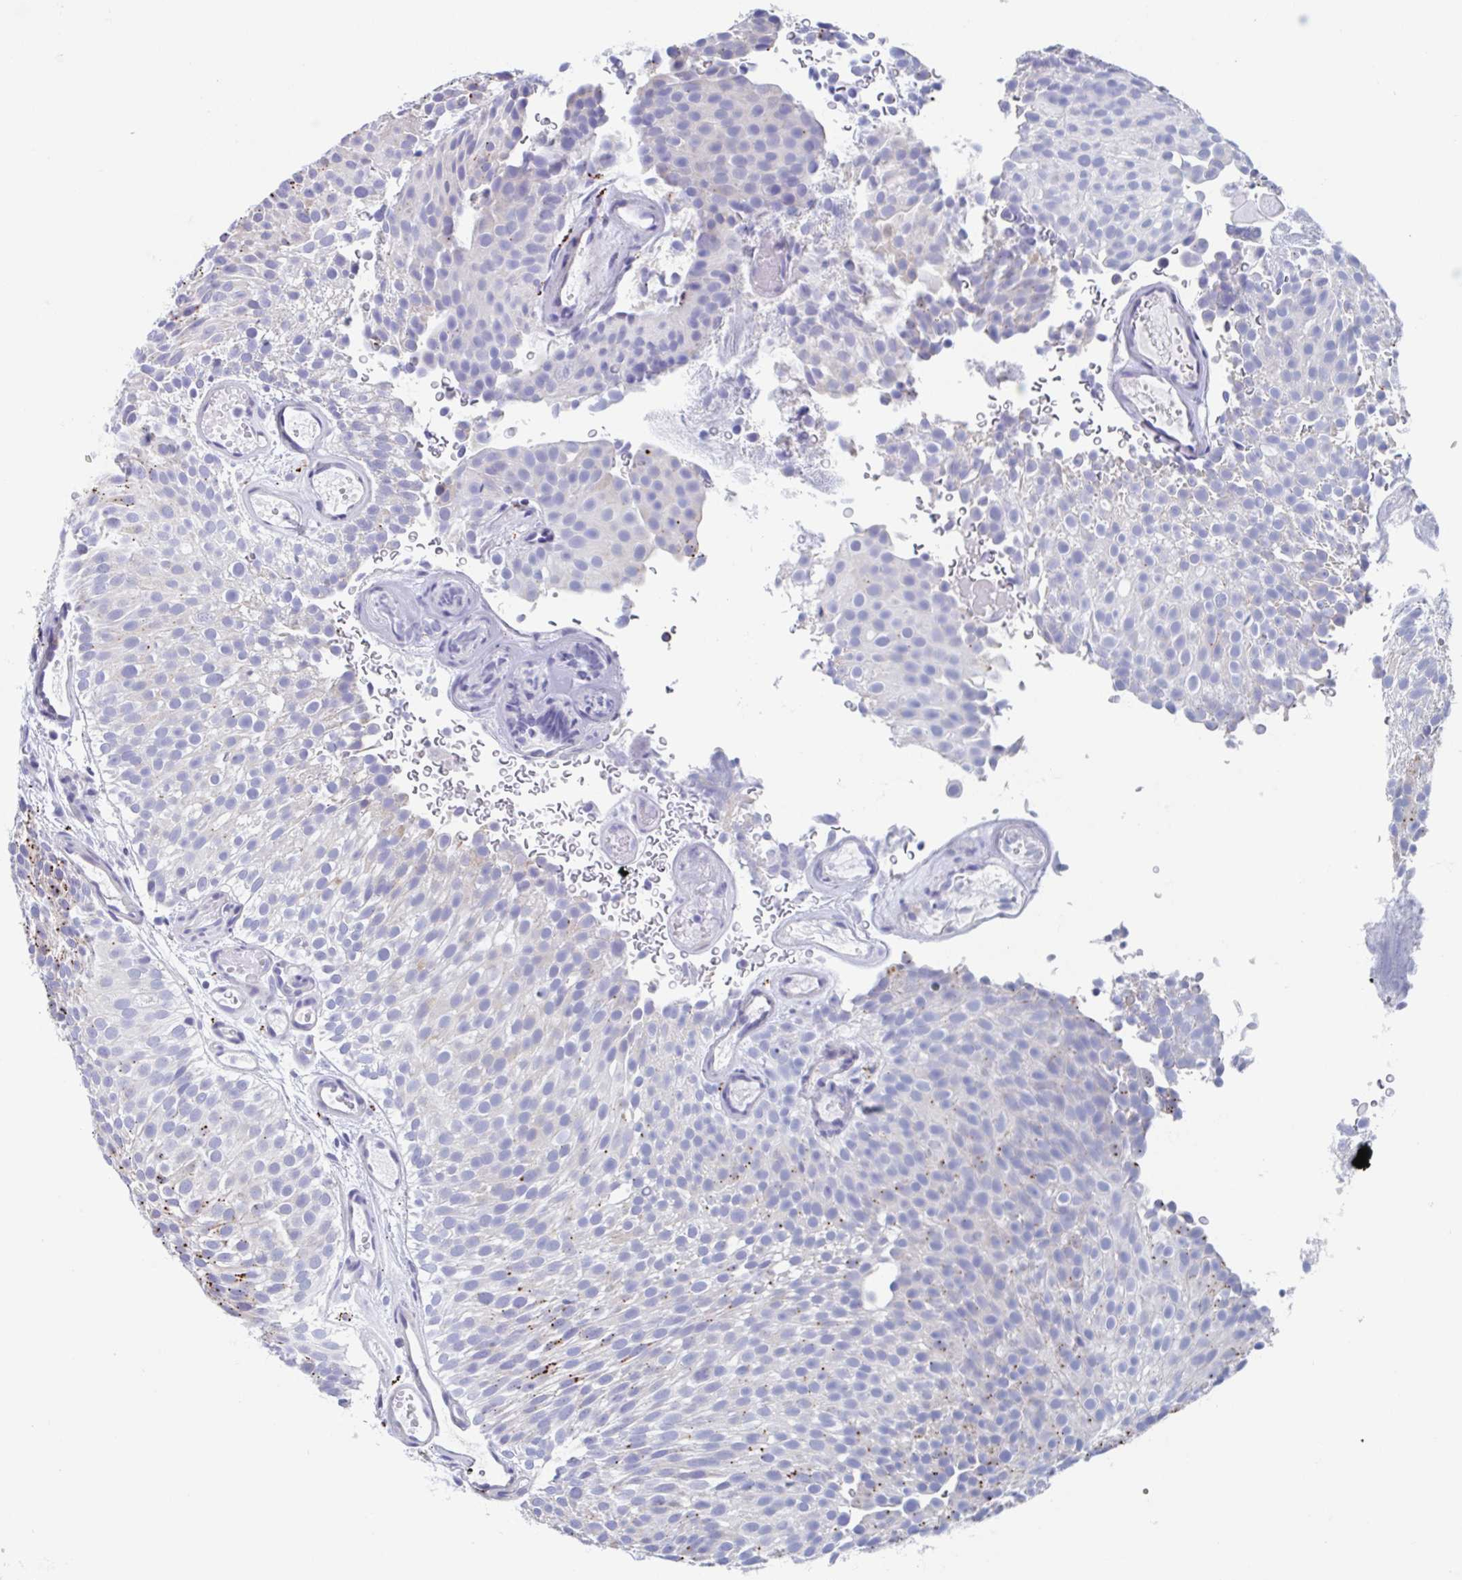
{"staining": {"intensity": "negative", "quantity": "none", "location": "none"}, "tissue": "urothelial cancer", "cell_type": "Tumor cells", "image_type": "cancer", "snomed": [{"axis": "morphology", "description": "Urothelial carcinoma, Low grade"}, {"axis": "topography", "description": "Urinary bladder"}], "caption": "A high-resolution histopathology image shows IHC staining of urothelial cancer, which exhibits no significant staining in tumor cells.", "gene": "SHCBP1L", "patient": {"sex": "male", "age": 78}}